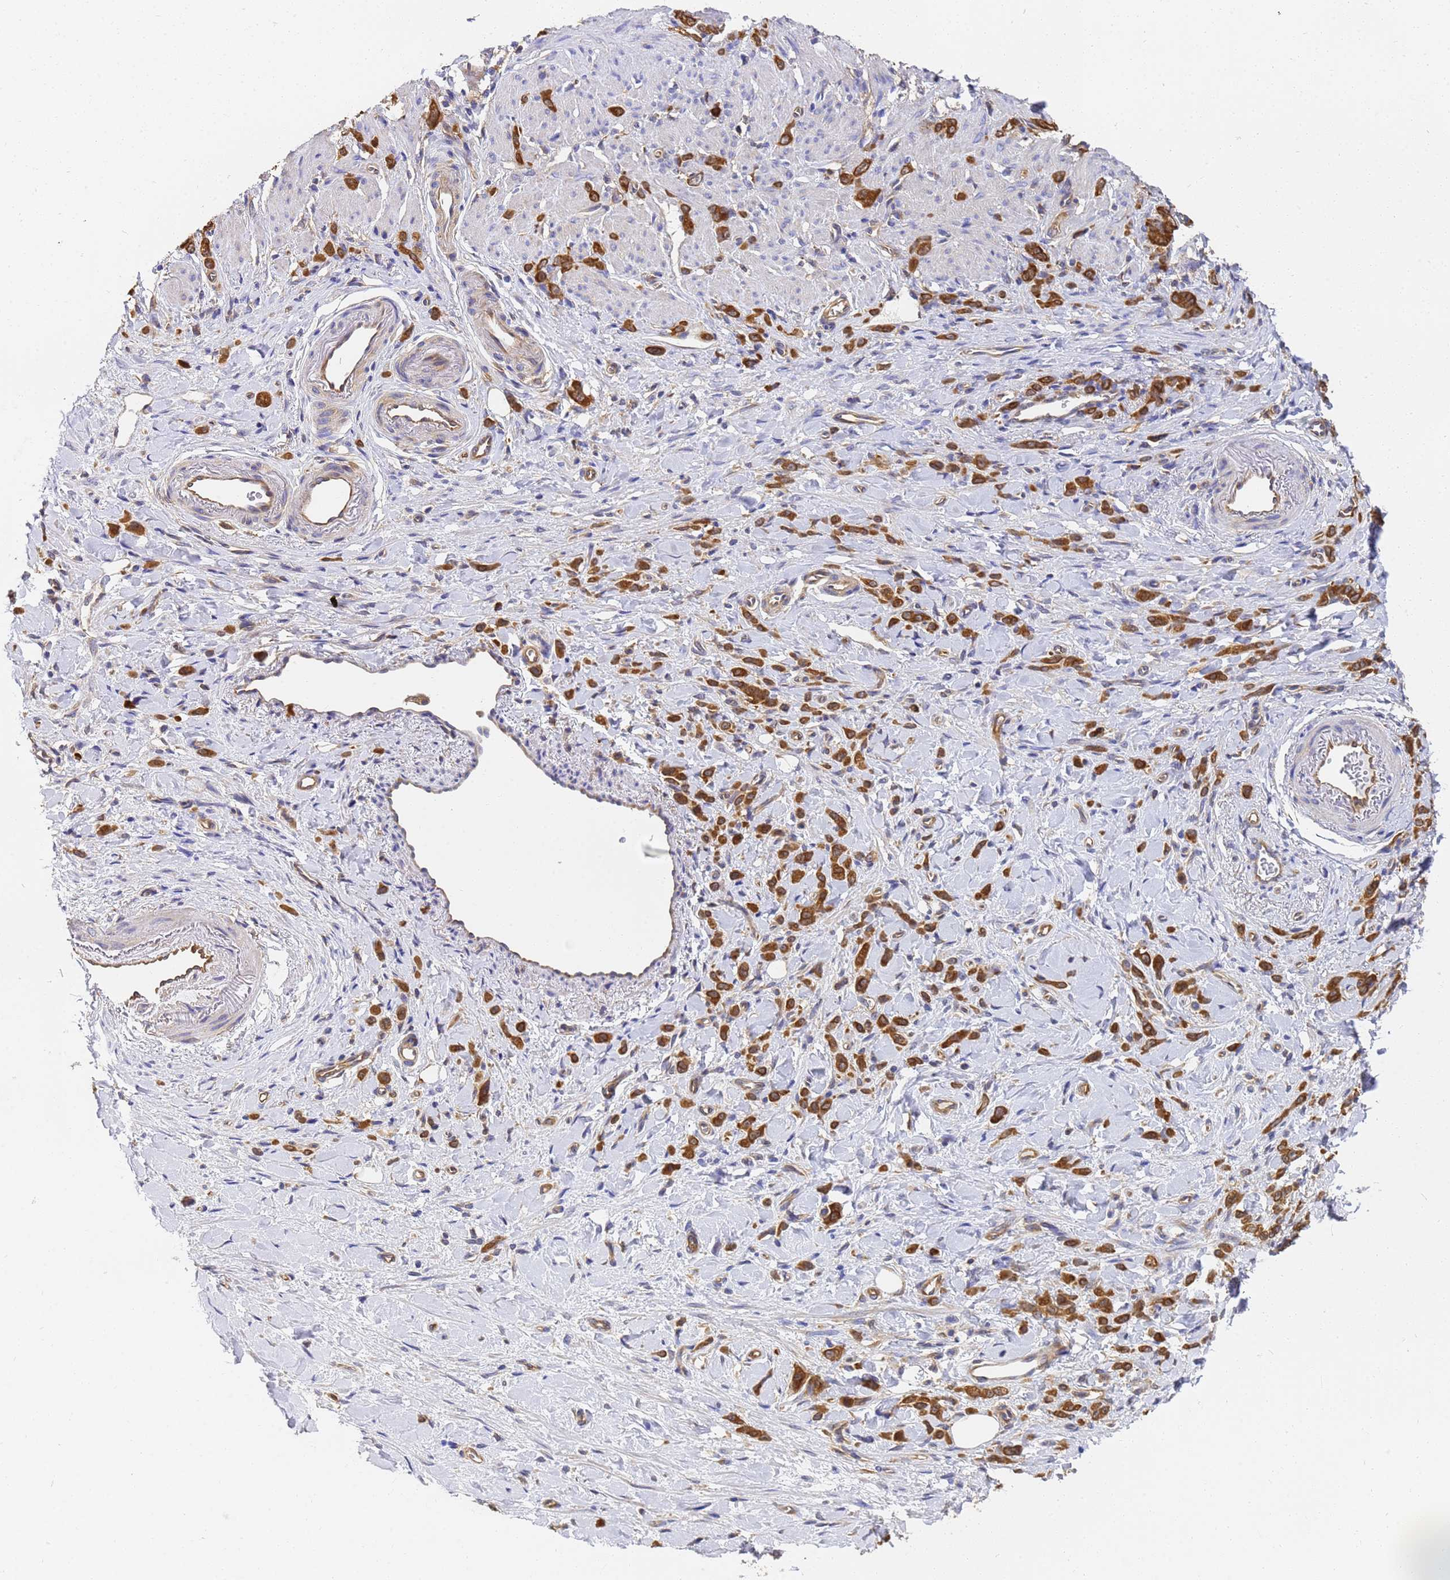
{"staining": {"intensity": "strong", "quantity": ">75%", "location": "cytoplasmic/membranous"}, "tissue": "stomach cancer", "cell_type": "Tumor cells", "image_type": "cancer", "snomed": [{"axis": "morphology", "description": "Normal tissue, NOS"}, {"axis": "morphology", "description": "Adenocarcinoma, NOS"}, {"axis": "topography", "description": "Stomach"}], "caption": "Immunohistochemistry photomicrograph of human stomach cancer (adenocarcinoma) stained for a protein (brown), which displays high levels of strong cytoplasmic/membranous positivity in approximately >75% of tumor cells.", "gene": "NME1-NME2", "patient": {"sex": "male", "age": 82}}